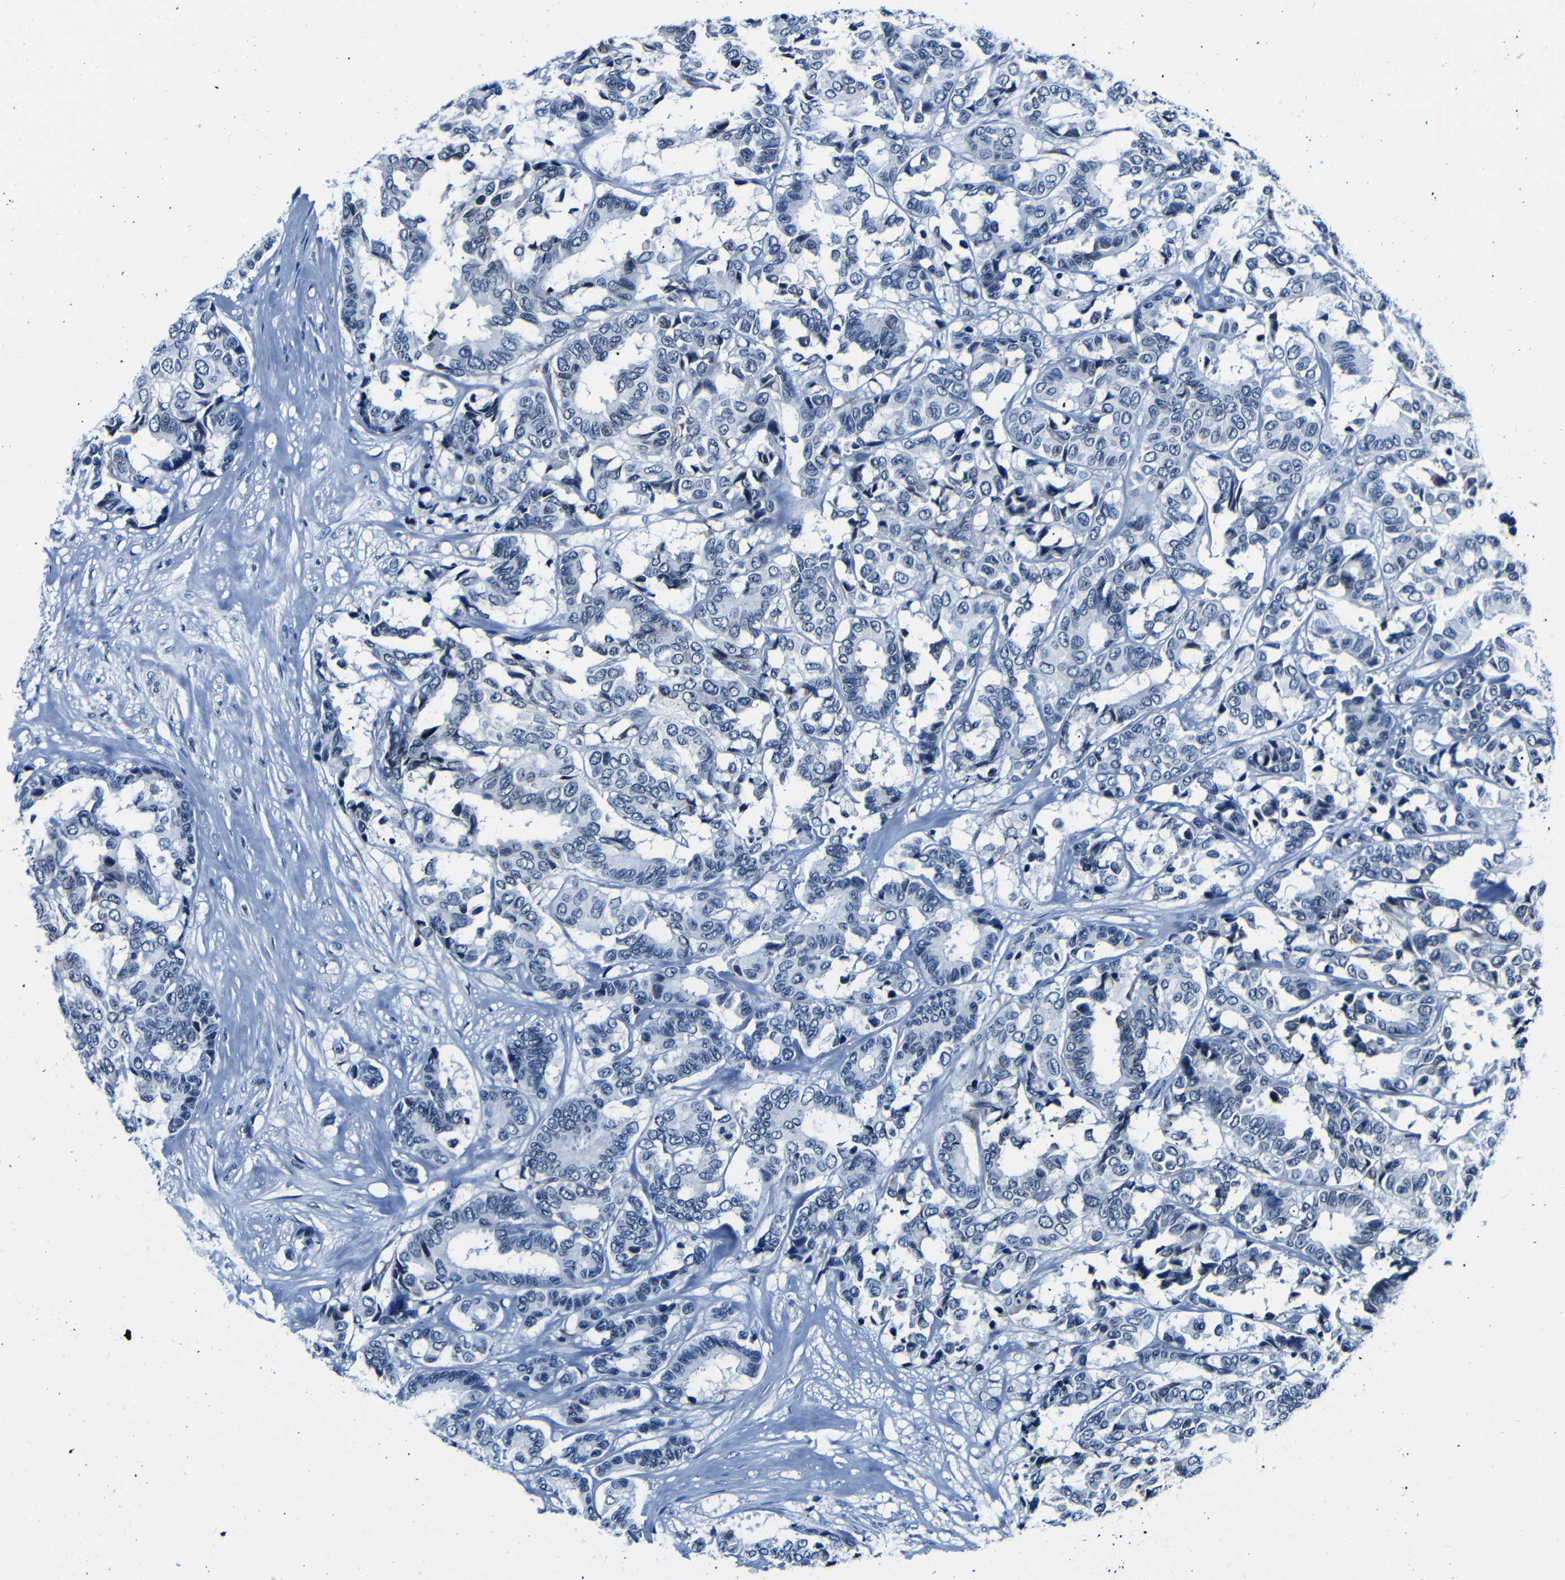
{"staining": {"intensity": "negative", "quantity": "none", "location": "none"}, "tissue": "breast cancer", "cell_type": "Tumor cells", "image_type": "cancer", "snomed": [{"axis": "morphology", "description": "Duct carcinoma"}, {"axis": "topography", "description": "Breast"}], "caption": "IHC of breast infiltrating ductal carcinoma shows no positivity in tumor cells. The staining was performed using DAB (3,3'-diaminobenzidine) to visualize the protein expression in brown, while the nuclei were stained in blue with hematoxylin (Magnification: 20x).", "gene": "NCBP3", "patient": {"sex": "female", "age": 87}}